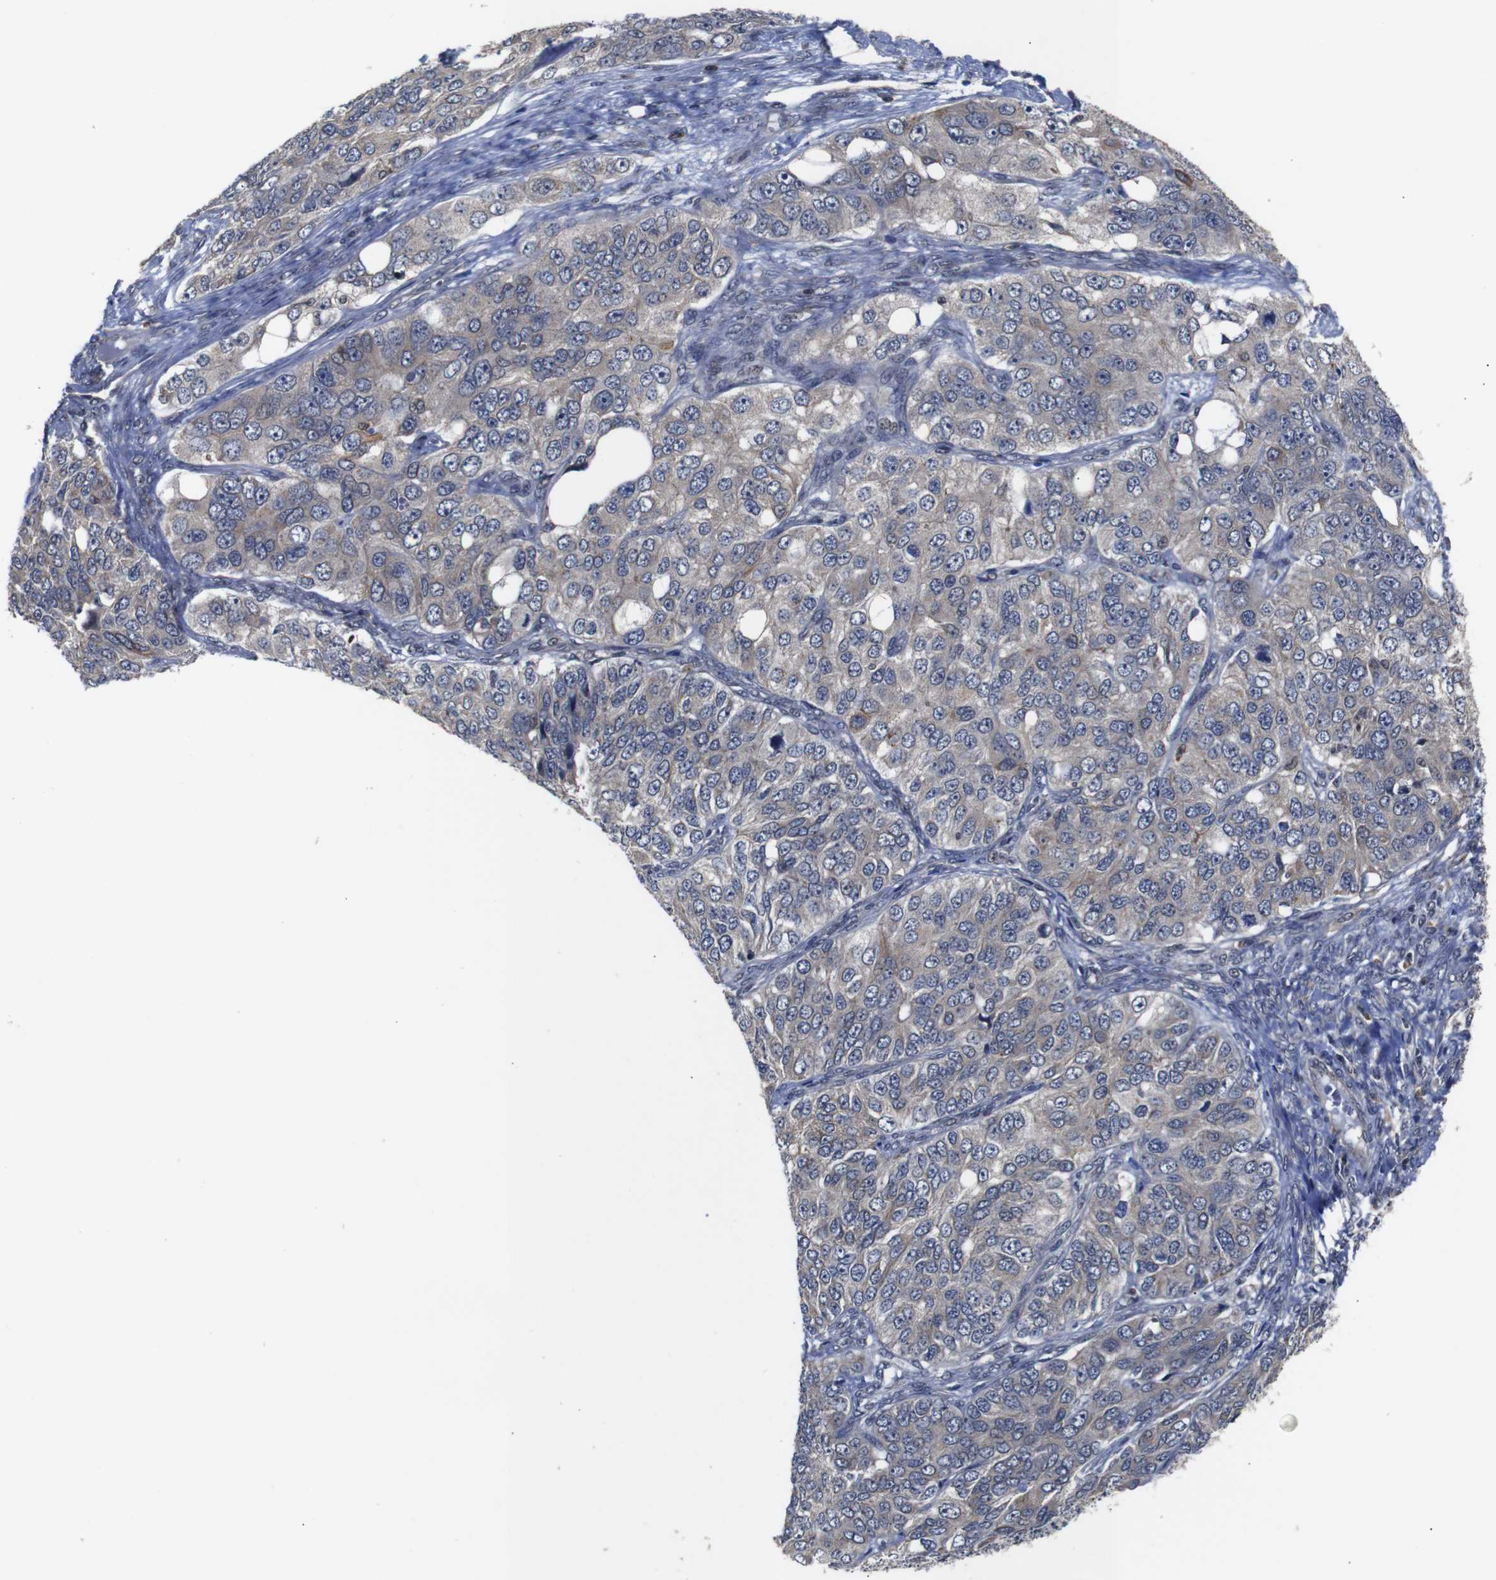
{"staining": {"intensity": "weak", "quantity": "25%-75%", "location": "cytoplasmic/membranous"}, "tissue": "ovarian cancer", "cell_type": "Tumor cells", "image_type": "cancer", "snomed": [{"axis": "morphology", "description": "Carcinoma, endometroid"}, {"axis": "topography", "description": "Ovary"}], "caption": "DAB immunohistochemical staining of ovarian cancer shows weak cytoplasmic/membranous protein positivity in about 25%-75% of tumor cells.", "gene": "BRWD3", "patient": {"sex": "female", "age": 51}}